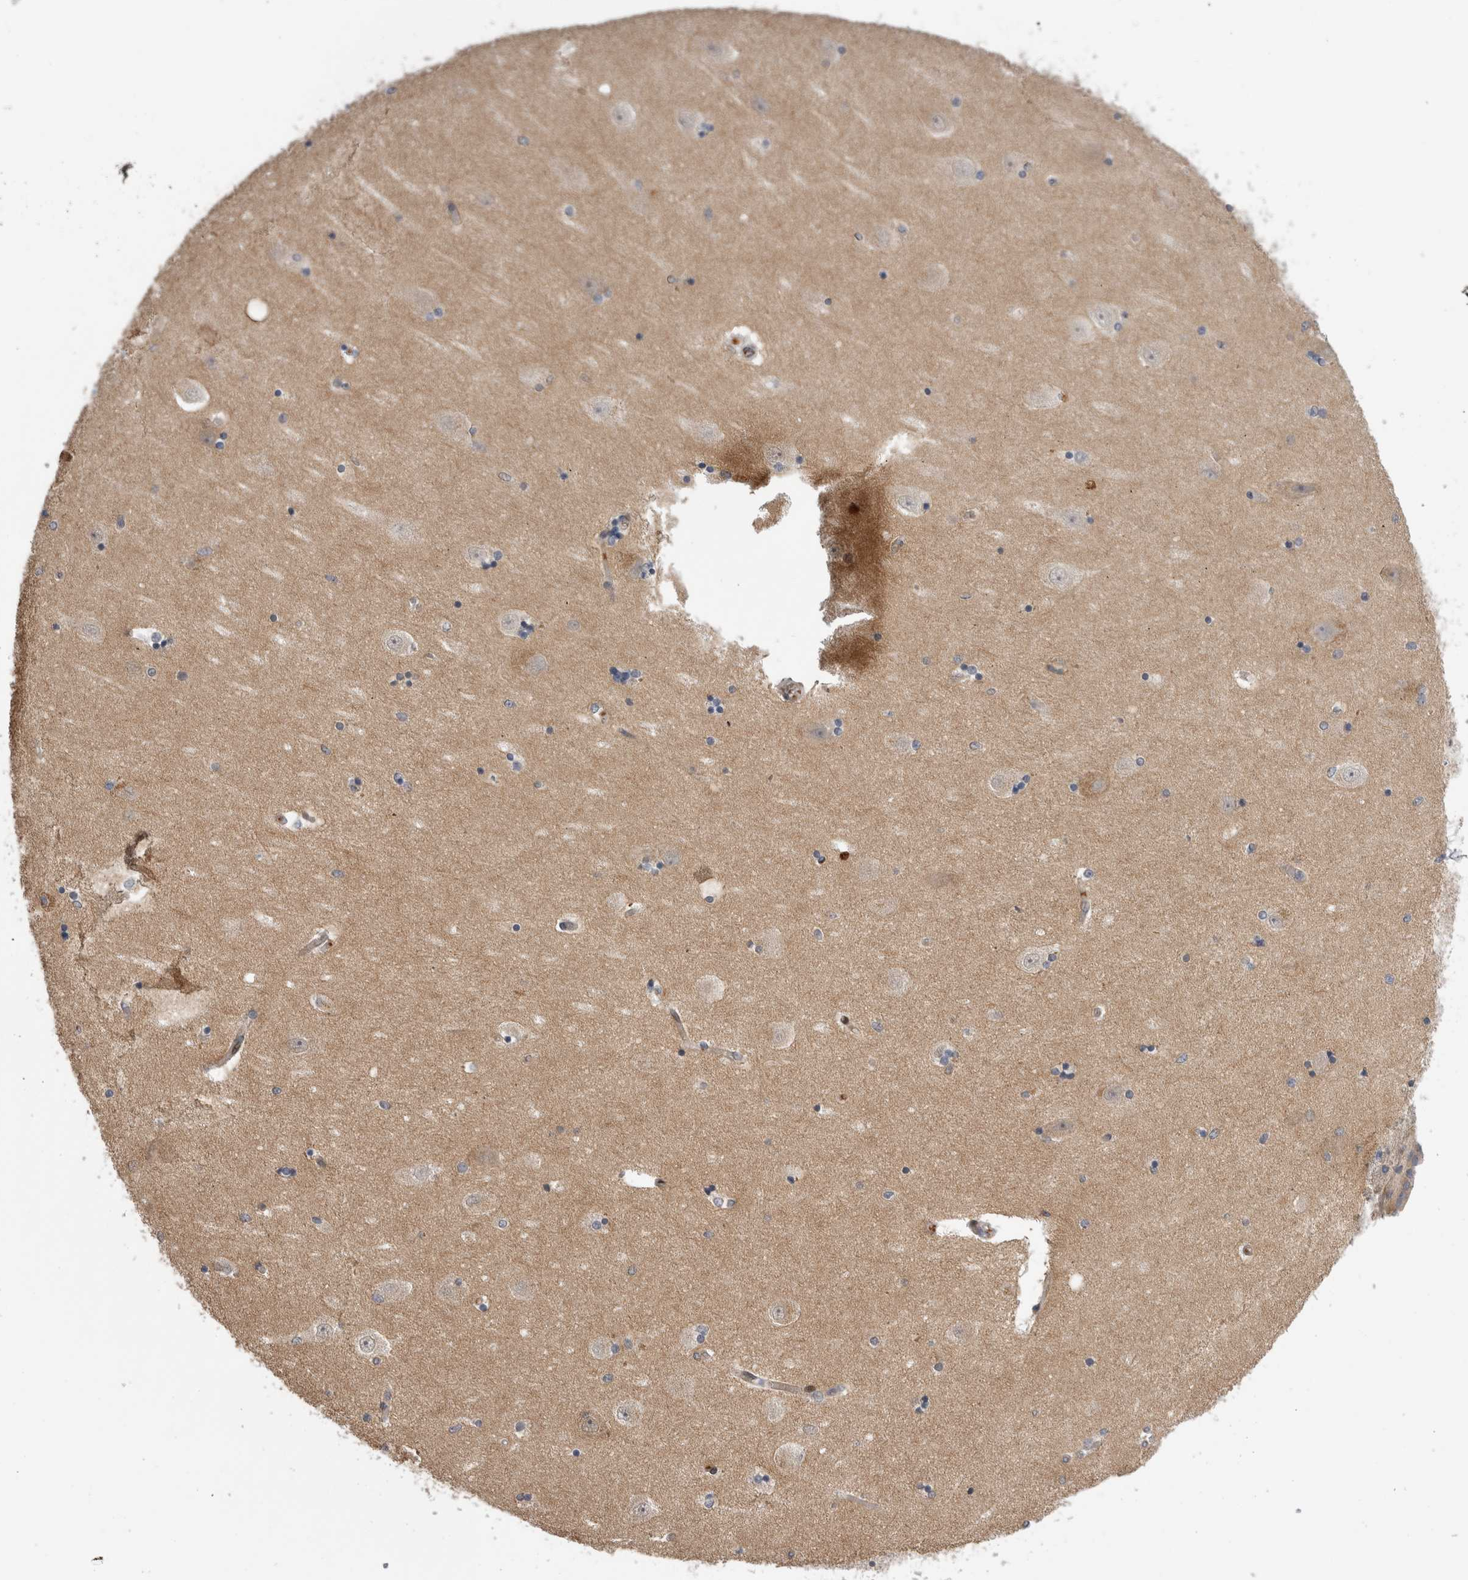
{"staining": {"intensity": "negative", "quantity": "none", "location": "none"}, "tissue": "hippocampus", "cell_type": "Glial cells", "image_type": "normal", "snomed": [{"axis": "morphology", "description": "Normal tissue, NOS"}, {"axis": "topography", "description": "Hippocampus"}], "caption": "Normal hippocampus was stained to show a protein in brown. There is no significant positivity in glial cells. (Stains: DAB IHC with hematoxylin counter stain, Microscopy: brightfield microscopy at high magnification).", "gene": "DMTN", "patient": {"sex": "female", "age": 54}}